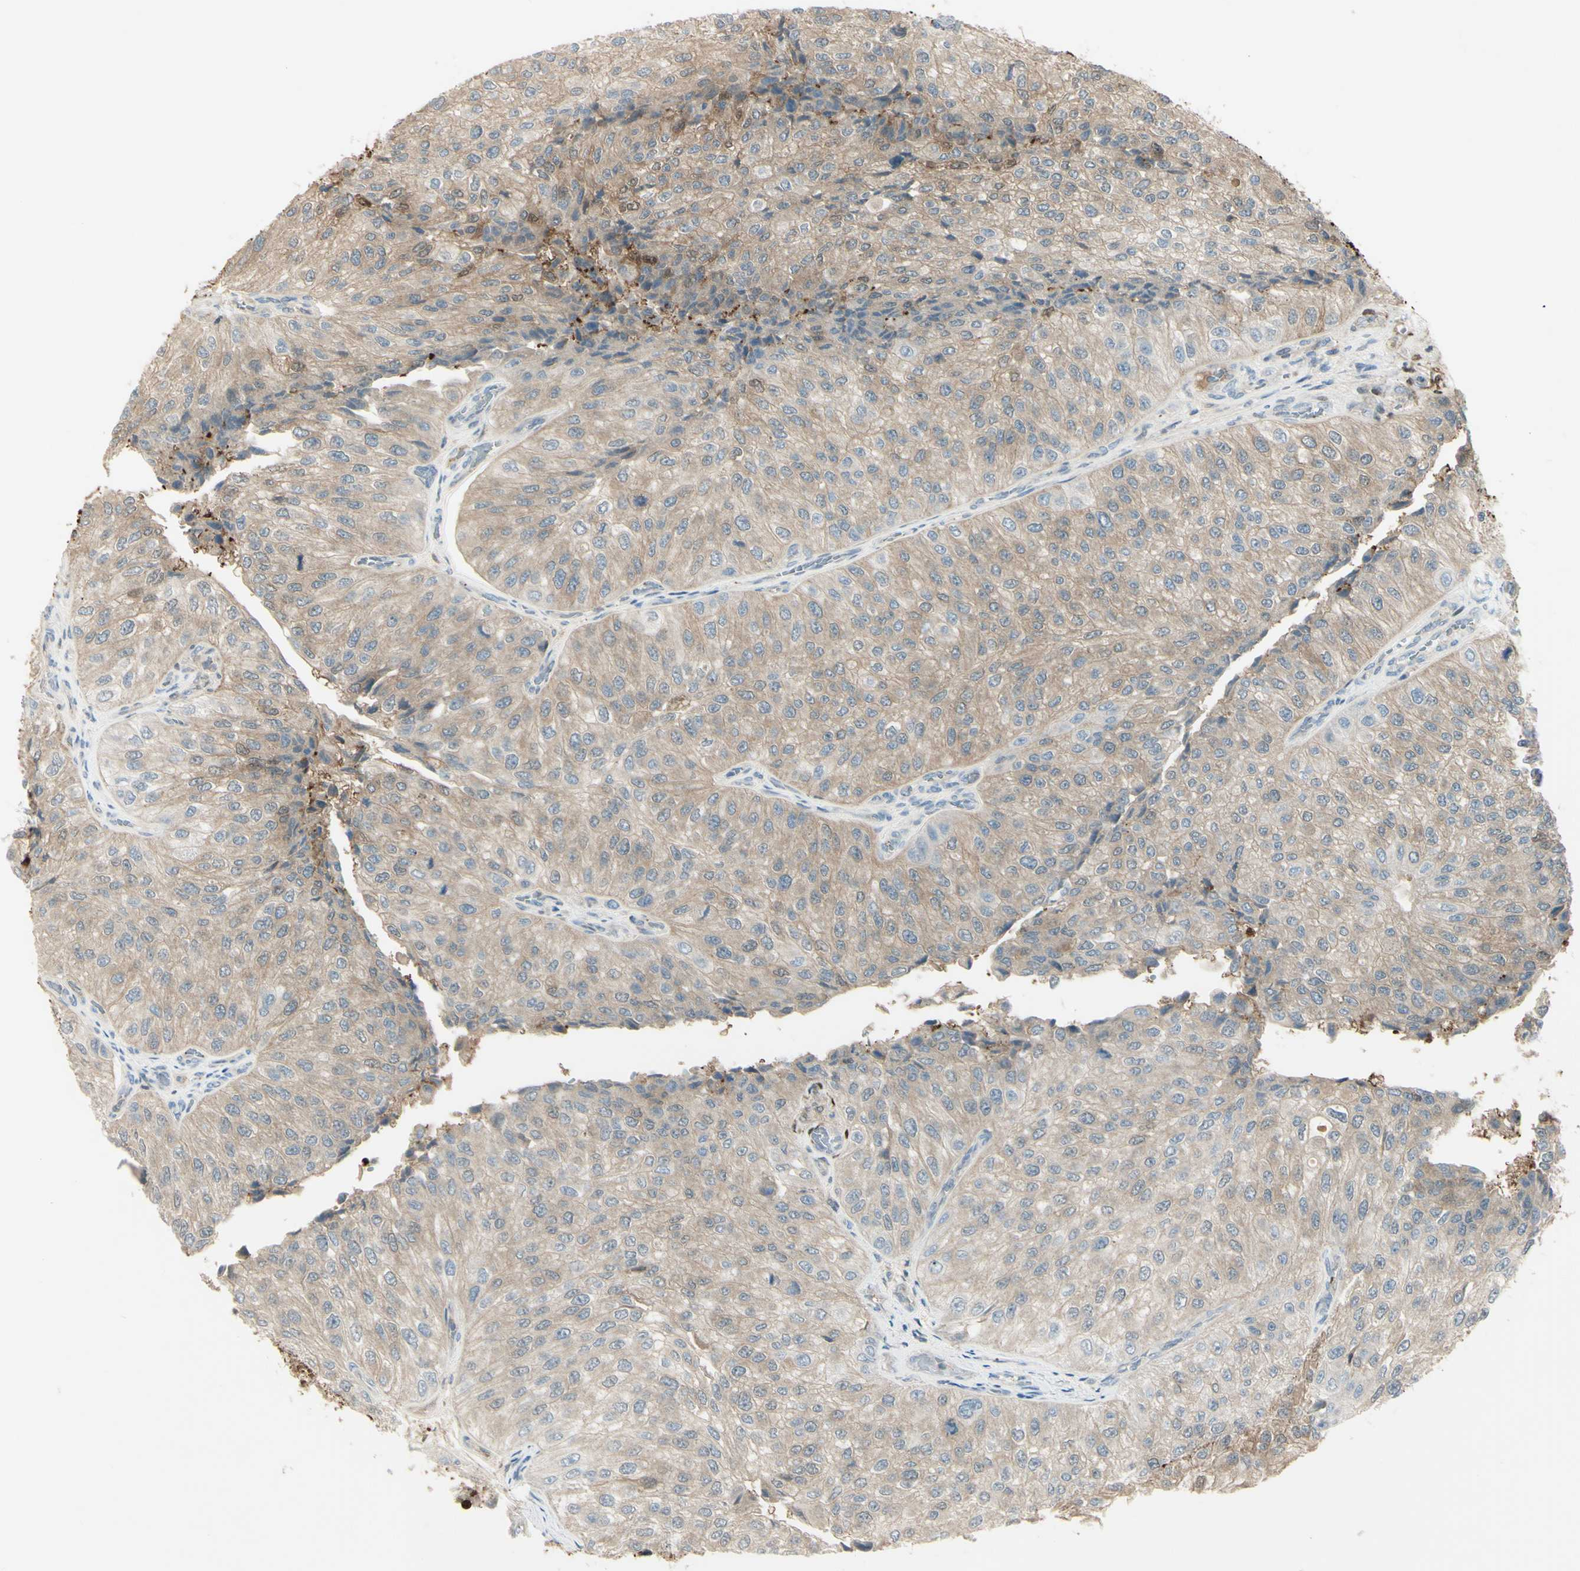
{"staining": {"intensity": "weak", "quantity": ">75%", "location": "cytoplasmic/membranous"}, "tissue": "urothelial cancer", "cell_type": "Tumor cells", "image_type": "cancer", "snomed": [{"axis": "morphology", "description": "Urothelial carcinoma, High grade"}, {"axis": "topography", "description": "Kidney"}, {"axis": "topography", "description": "Urinary bladder"}], "caption": "High-grade urothelial carcinoma stained with immunohistochemistry (IHC) reveals weak cytoplasmic/membranous staining in approximately >75% of tumor cells.", "gene": "C1orf159", "patient": {"sex": "male", "age": 77}}